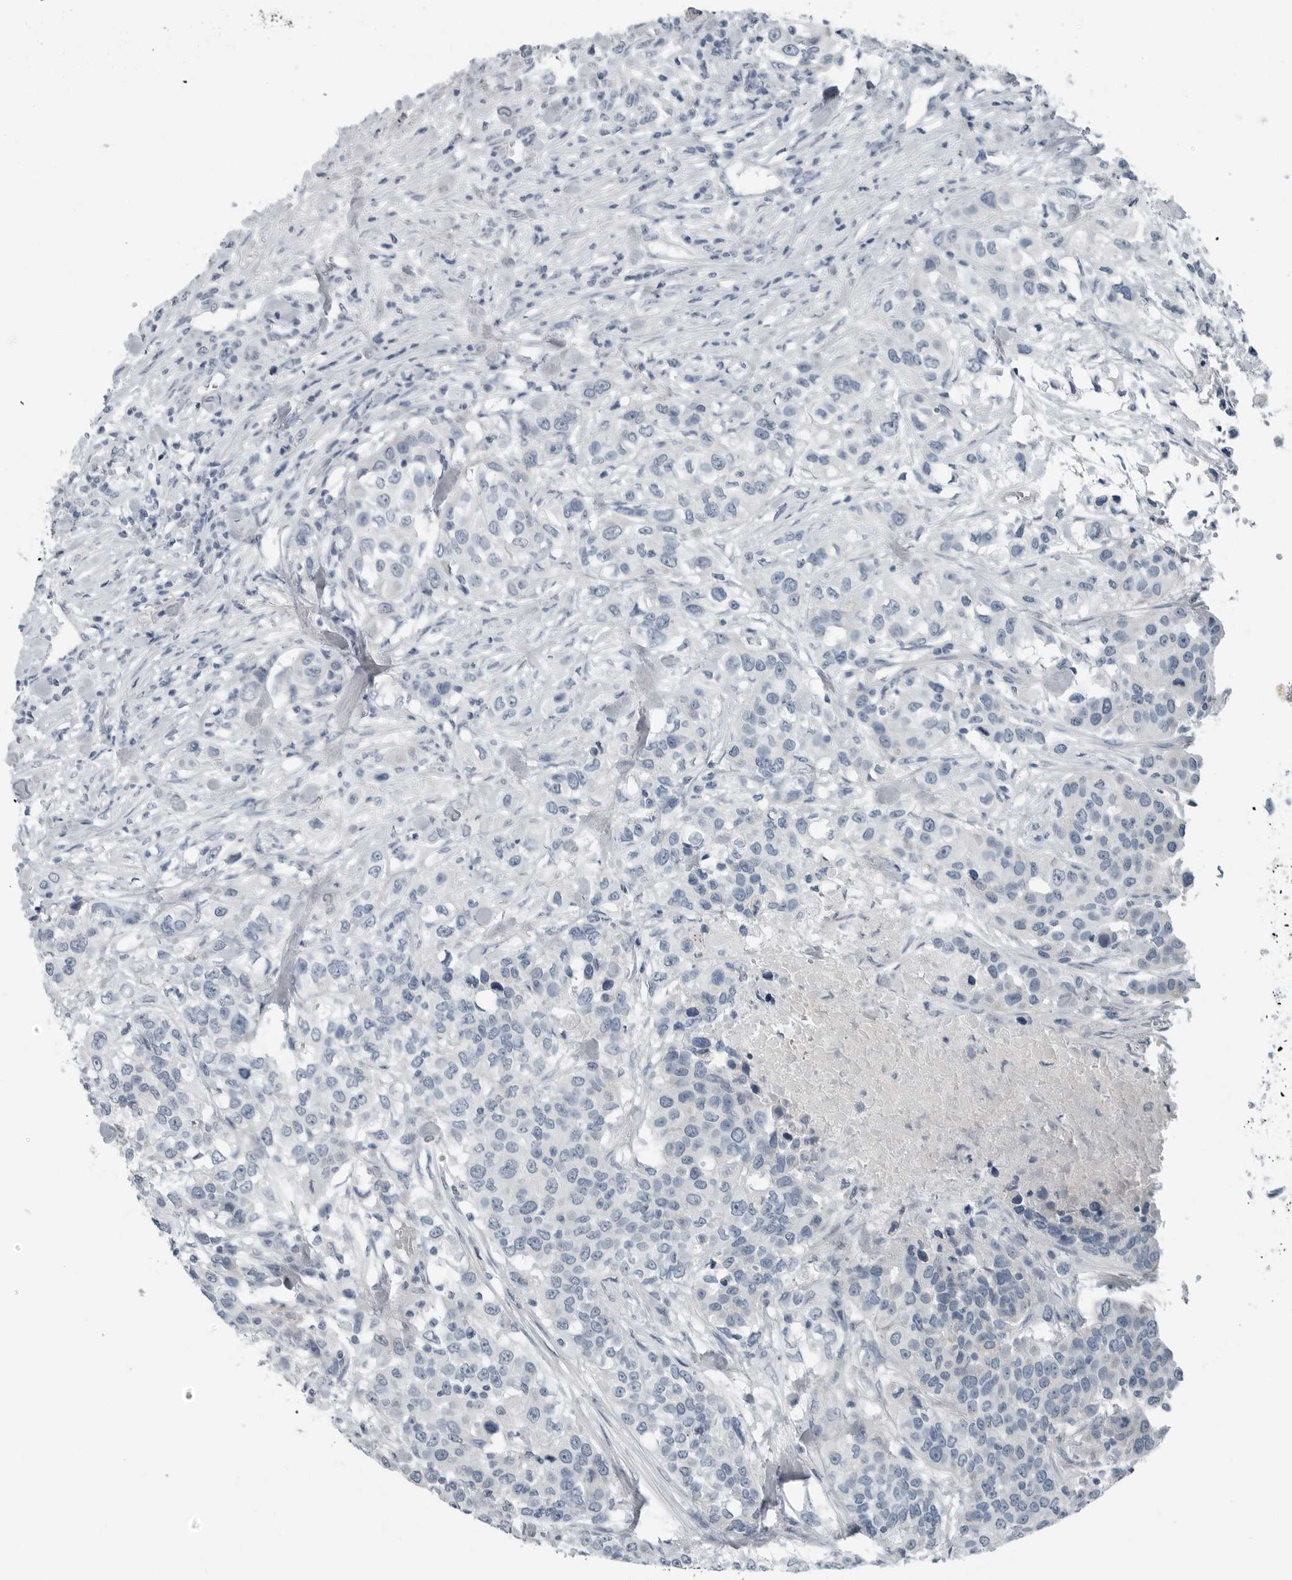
{"staining": {"intensity": "negative", "quantity": "none", "location": "none"}, "tissue": "urothelial cancer", "cell_type": "Tumor cells", "image_type": "cancer", "snomed": [{"axis": "morphology", "description": "Urothelial carcinoma, High grade"}, {"axis": "topography", "description": "Urinary bladder"}], "caption": "Micrograph shows no significant protein staining in tumor cells of urothelial cancer.", "gene": "ZPBP2", "patient": {"sex": "female", "age": 80}}